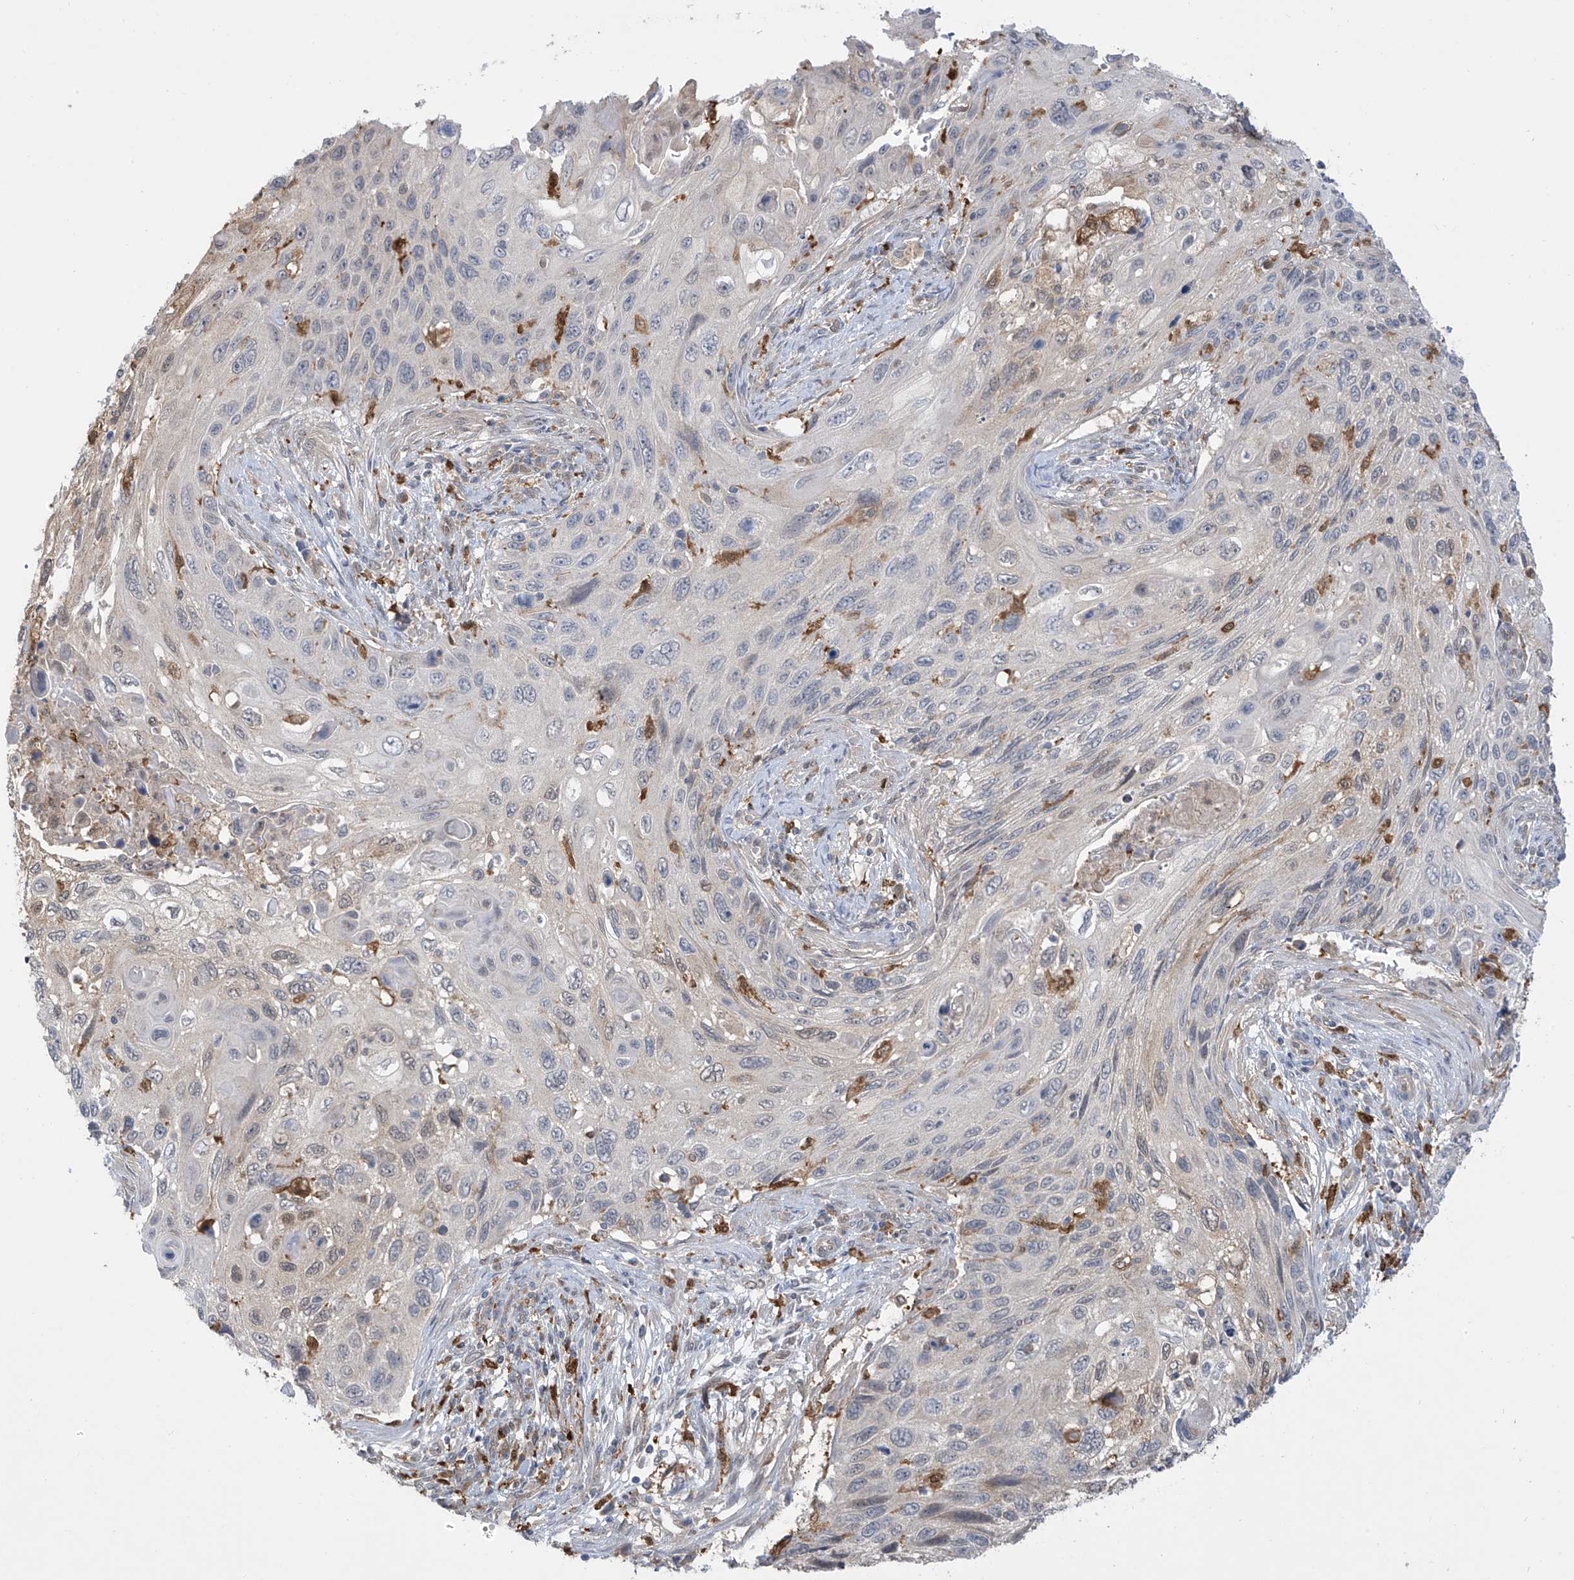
{"staining": {"intensity": "weak", "quantity": "<25%", "location": "nuclear"}, "tissue": "cervical cancer", "cell_type": "Tumor cells", "image_type": "cancer", "snomed": [{"axis": "morphology", "description": "Squamous cell carcinoma, NOS"}, {"axis": "topography", "description": "Cervix"}], "caption": "The IHC histopathology image has no significant expression in tumor cells of cervical cancer (squamous cell carcinoma) tissue.", "gene": "IDH1", "patient": {"sex": "female", "age": 70}}